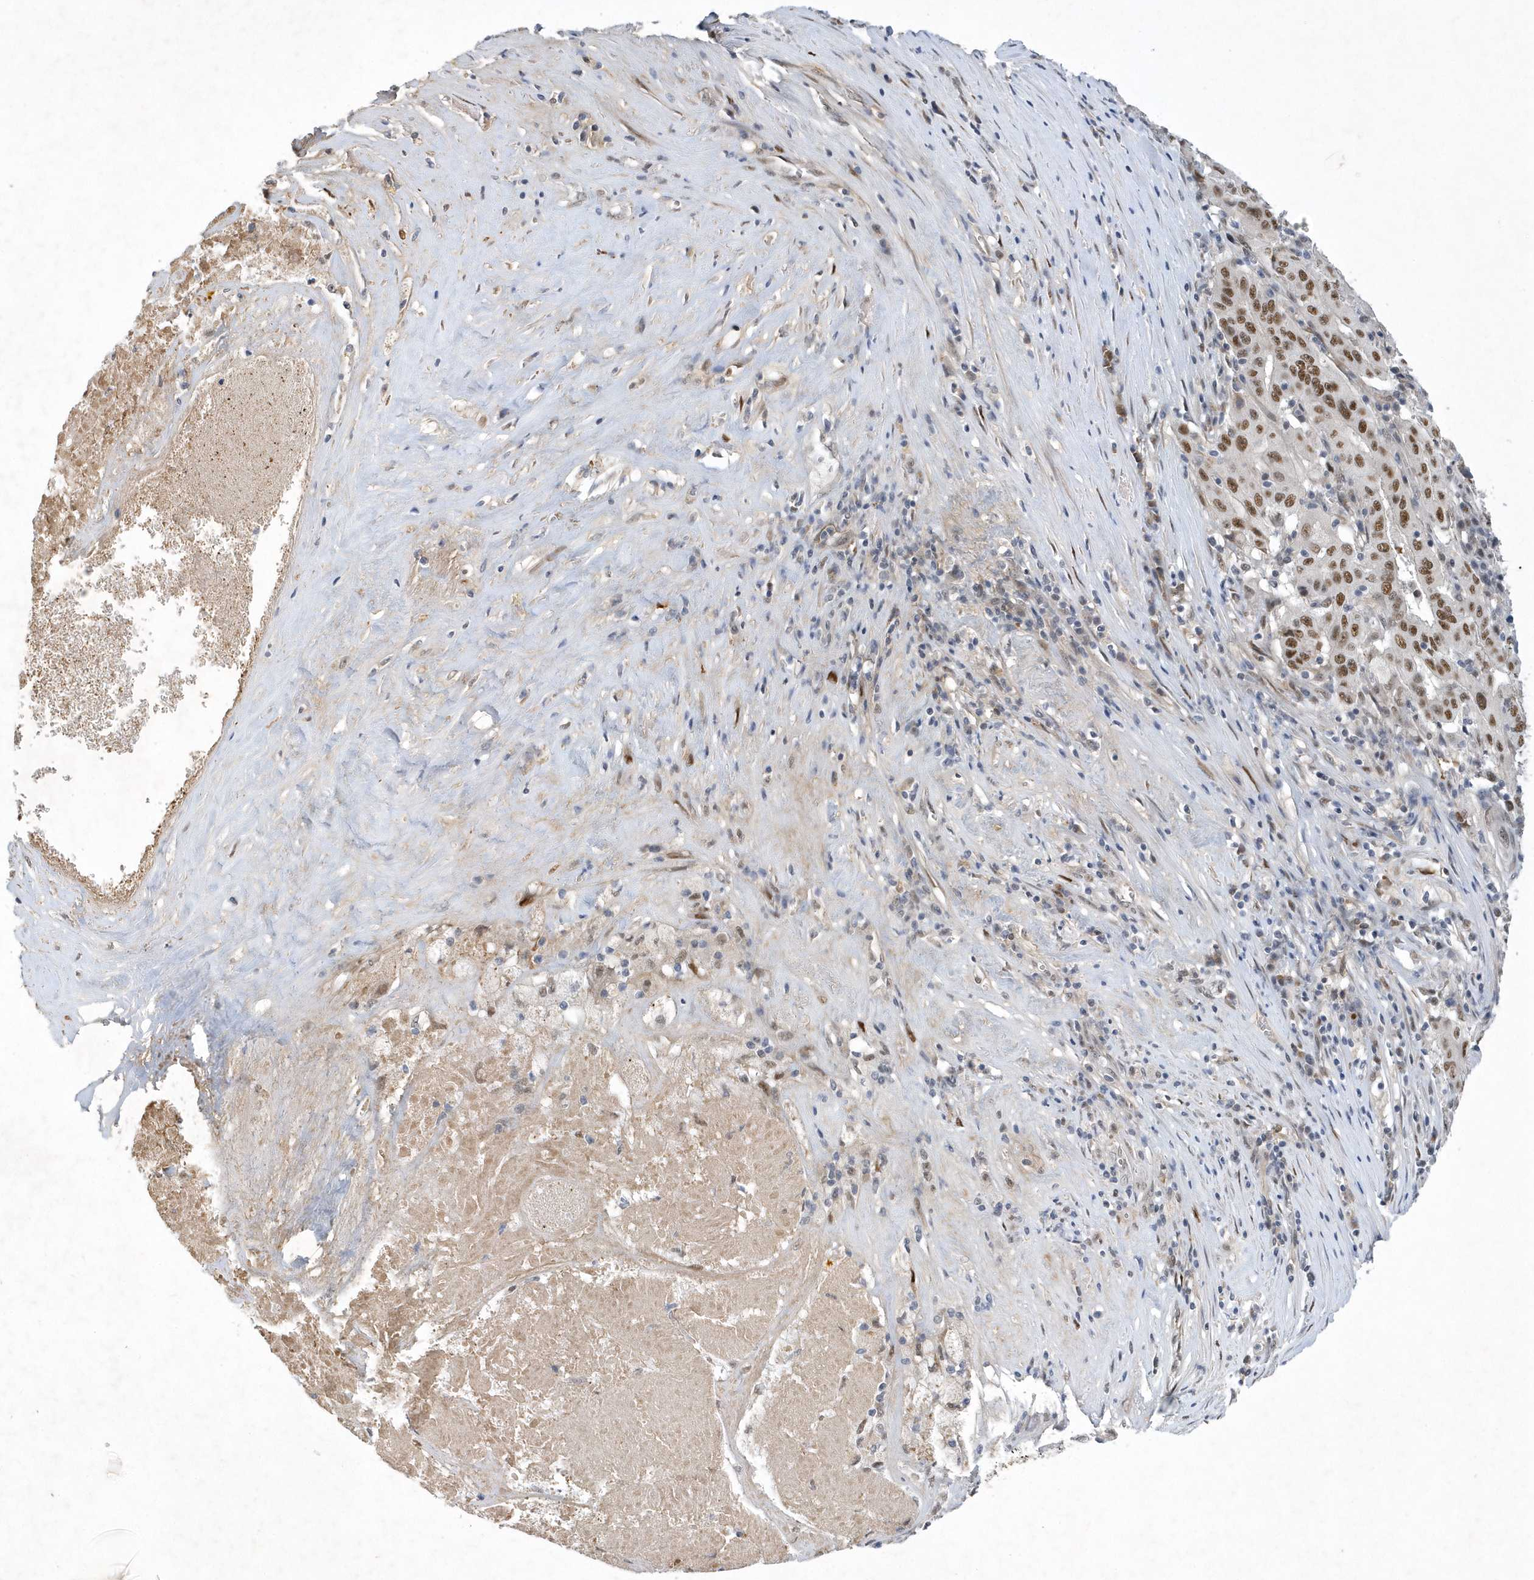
{"staining": {"intensity": "moderate", "quantity": ">75%", "location": "nuclear"}, "tissue": "pancreatic cancer", "cell_type": "Tumor cells", "image_type": "cancer", "snomed": [{"axis": "morphology", "description": "Adenocarcinoma, NOS"}, {"axis": "topography", "description": "Pancreas"}], "caption": "The image exhibits immunohistochemical staining of pancreatic adenocarcinoma. There is moderate nuclear staining is present in approximately >75% of tumor cells. The protein of interest is shown in brown color, while the nuclei are stained blue.", "gene": "FAM217A", "patient": {"sex": "male", "age": 63}}